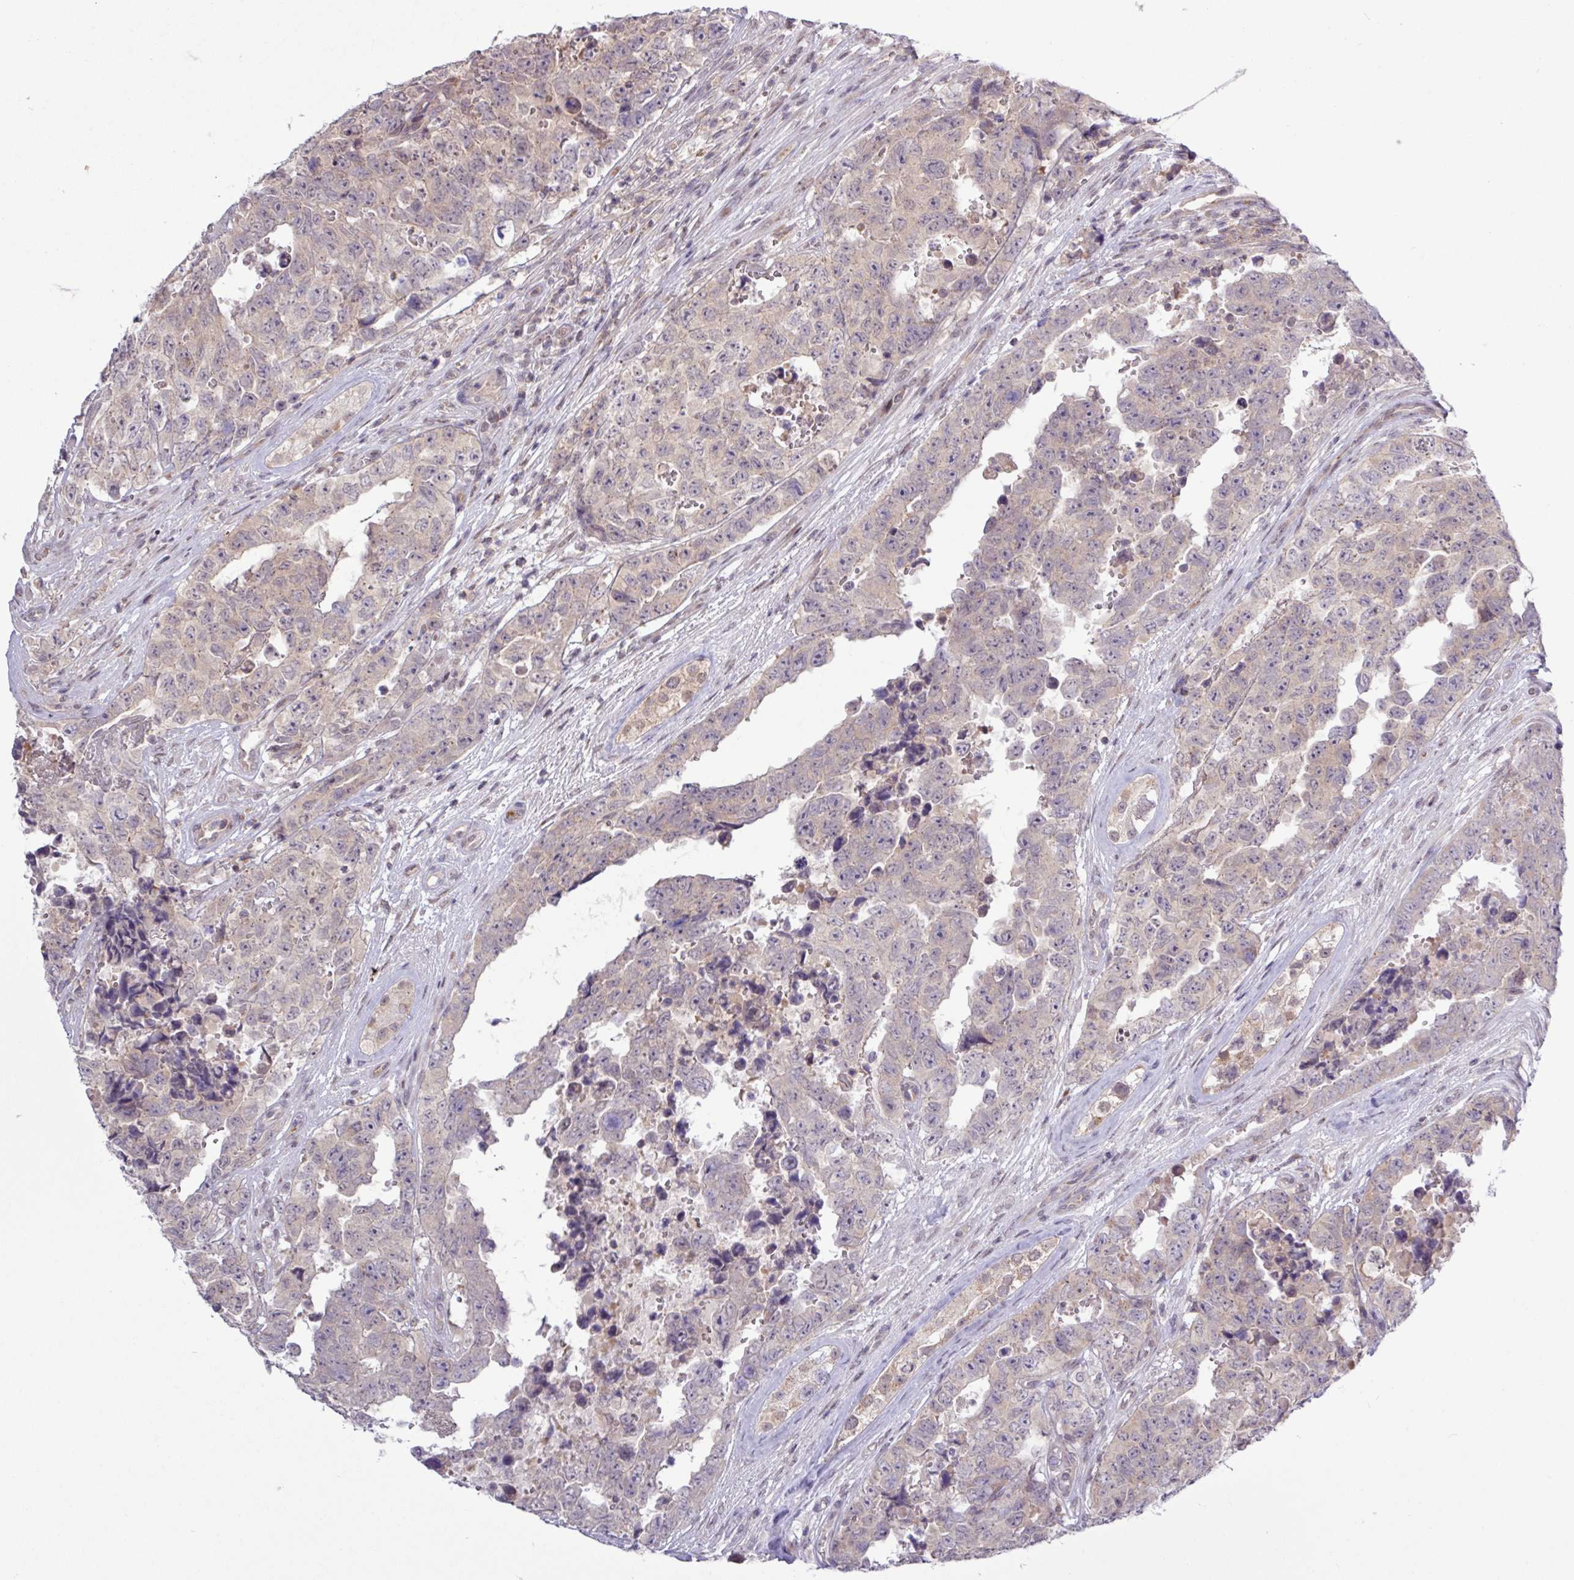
{"staining": {"intensity": "negative", "quantity": "none", "location": "none"}, "tissue": "testis cancer", "cell_type": "Tumor cells", "image_type": "cancer", "snomed": [{"axis": "morphology", "description": "Normal tissue, NOS"}, {"axis": "morphology", "description": "Carcinoma, Embryonal, NOS"}, {"axis": "topography", "description": "Testis"}, {"axis": "topography", "description": "Epididymis"}], "caption": "The immunohistochemistry histopathology image has no significant staining in tumor cells of embryonal carcinoma (testis) tissue.", "gene": "RTL3", "patient": {"sex": "male", "age": 25}}